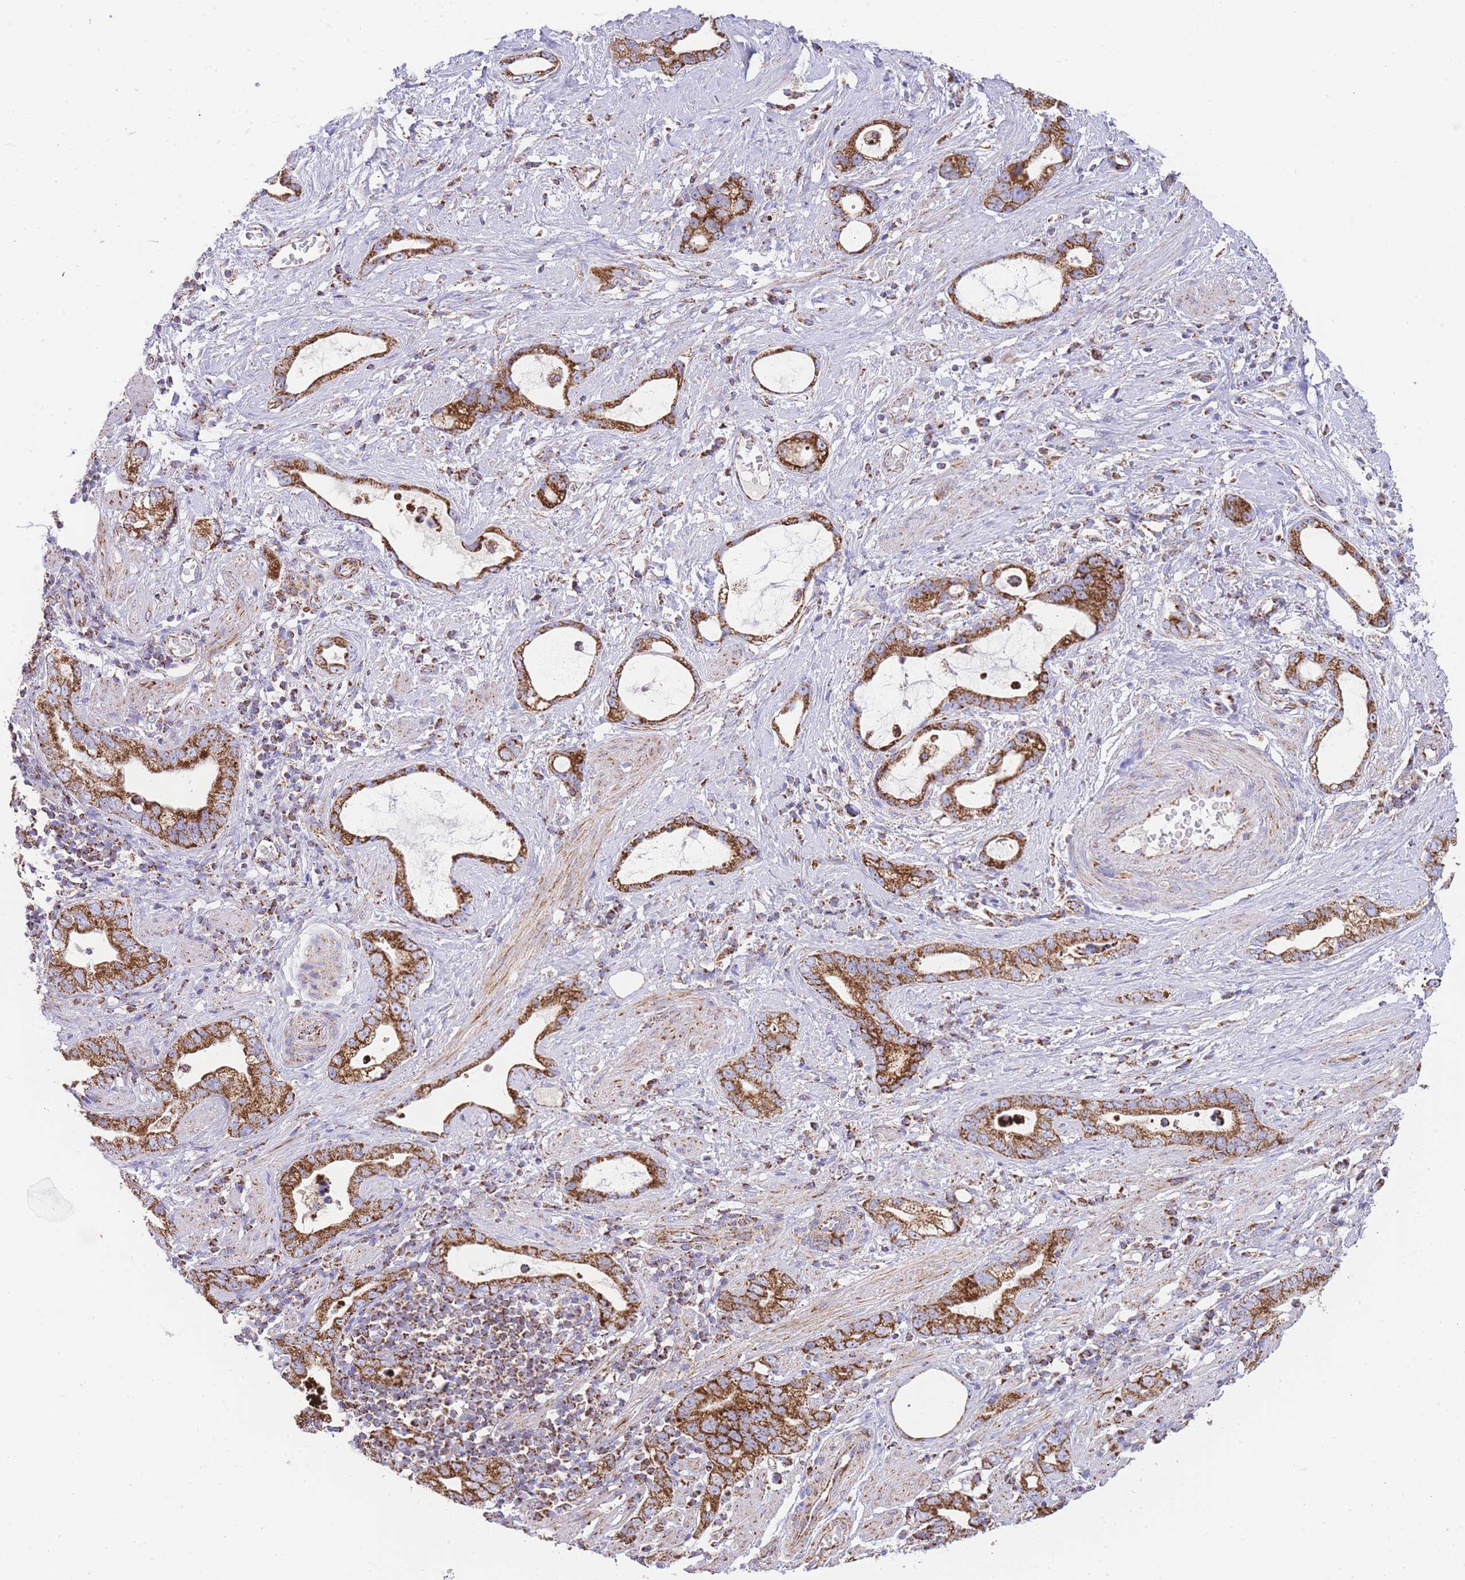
{"staining": {"intensity": "strong", "quantity": ">75%", "location": "cytoplasmic/membranous"}, "tissue": "stomach cancer", "cell_type": "Tumor cells", "image_type": "cancer", "snomed": [{"axis": "morphology", "description": "Adenocarcinoma, NOS"}, {"axis": "topography", "description": "Stomach"}], "caption": "Brown immunohistochemical staining in human stomach adenocarcinoma reveals strong cytoplasmic/membranous expression in approximately >75% of tumor cells.", "gene": "GSTM1", "patient": {"sex": "male", "age": 55}}